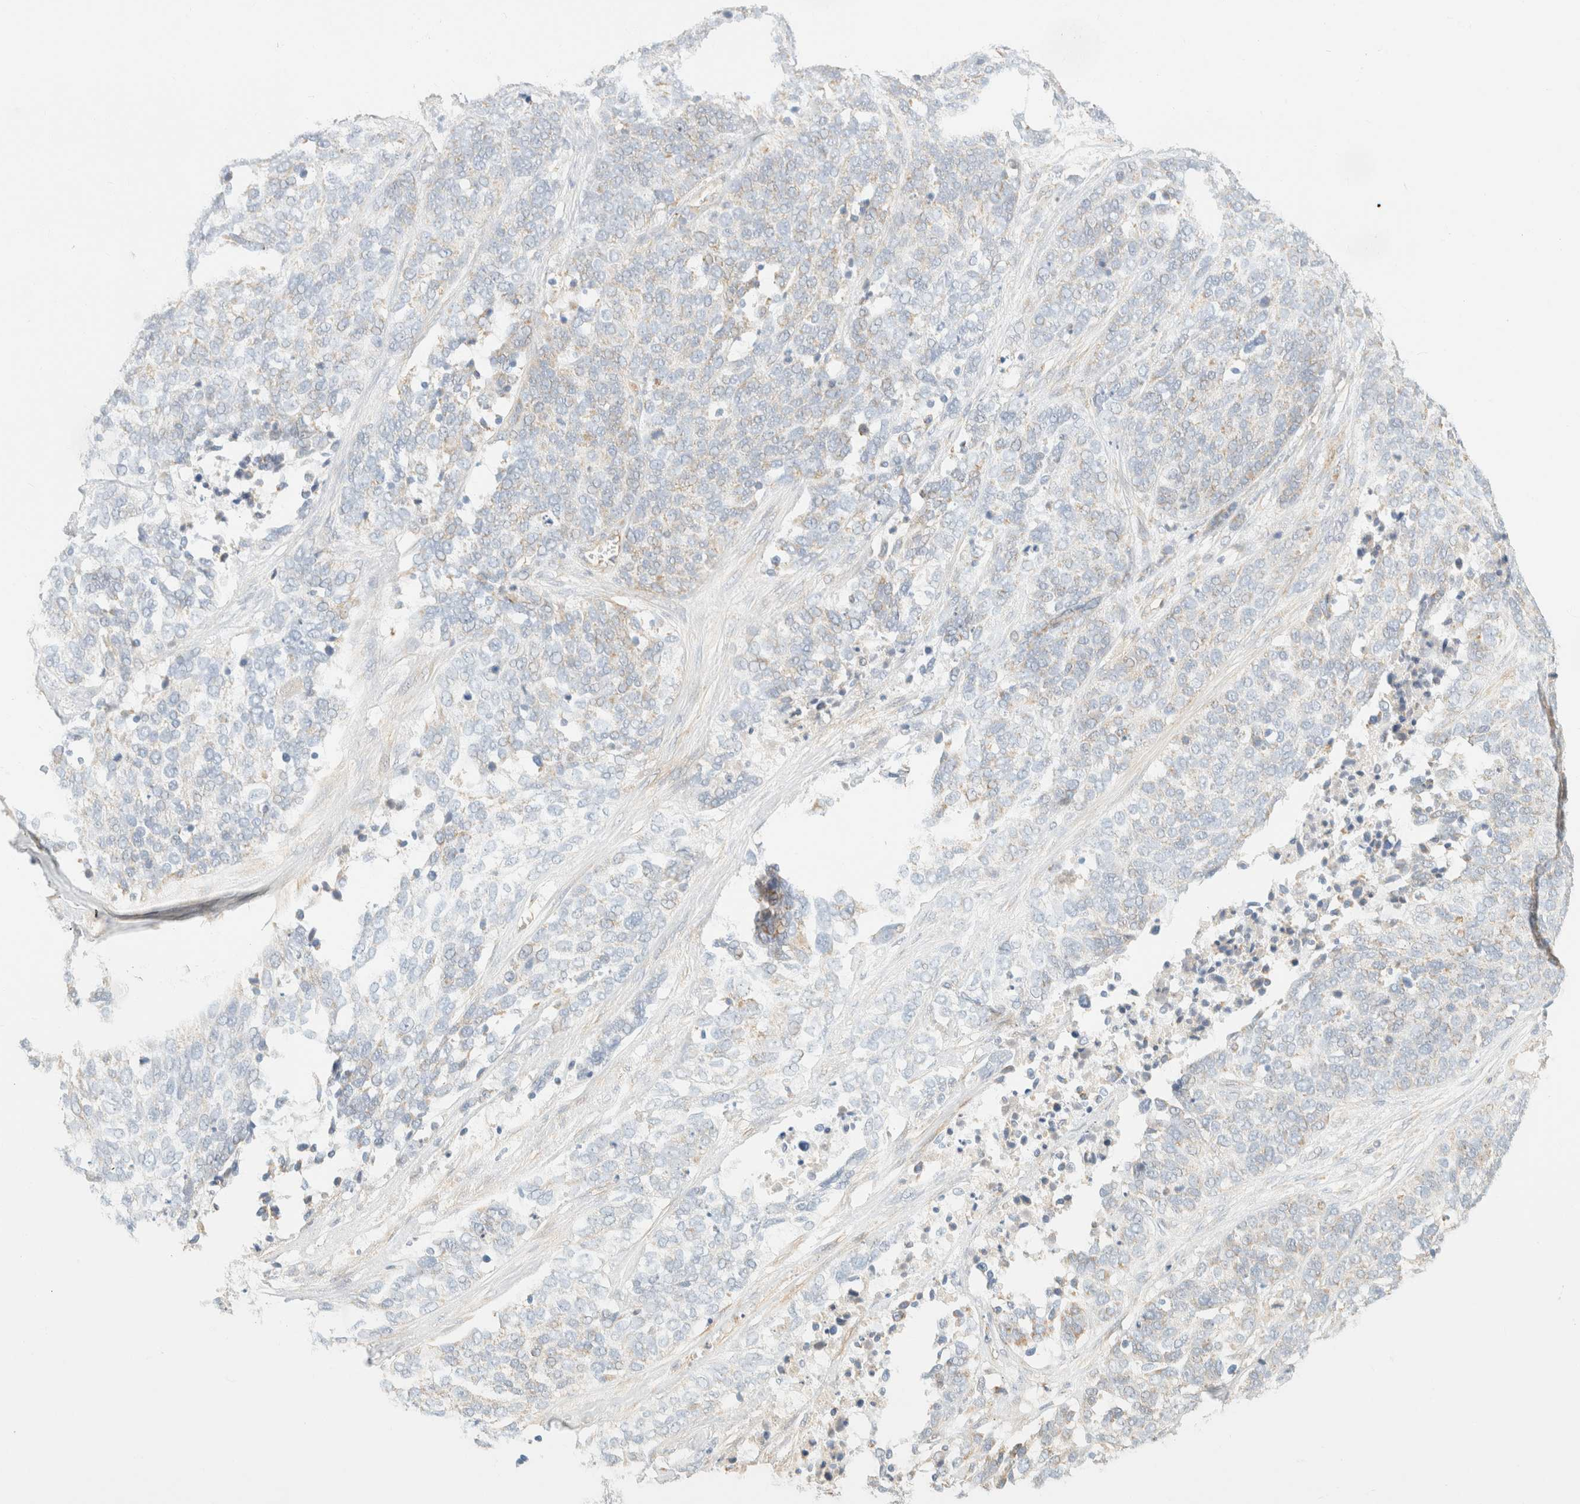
{"staining": {"intensity": "weak", "quantity": "<25%", "location": "cytoplasmic/membranous"}, "tissue": "ovarian cancer", "cell_type": "Tumor cells", "image_type": "cancer", "snomed": [{"axis": "morphology", "description": "Cystadenocarcinoma, serous, NOS"}, {"axis": "topography", "description": "Ovary"}], "caption": "There is no significant expression in tumor cells of ovarian cancer (serous cystadenocarcinoma).", "gene": "MRM3", "patient": {"sex": "female", "age": 44}}